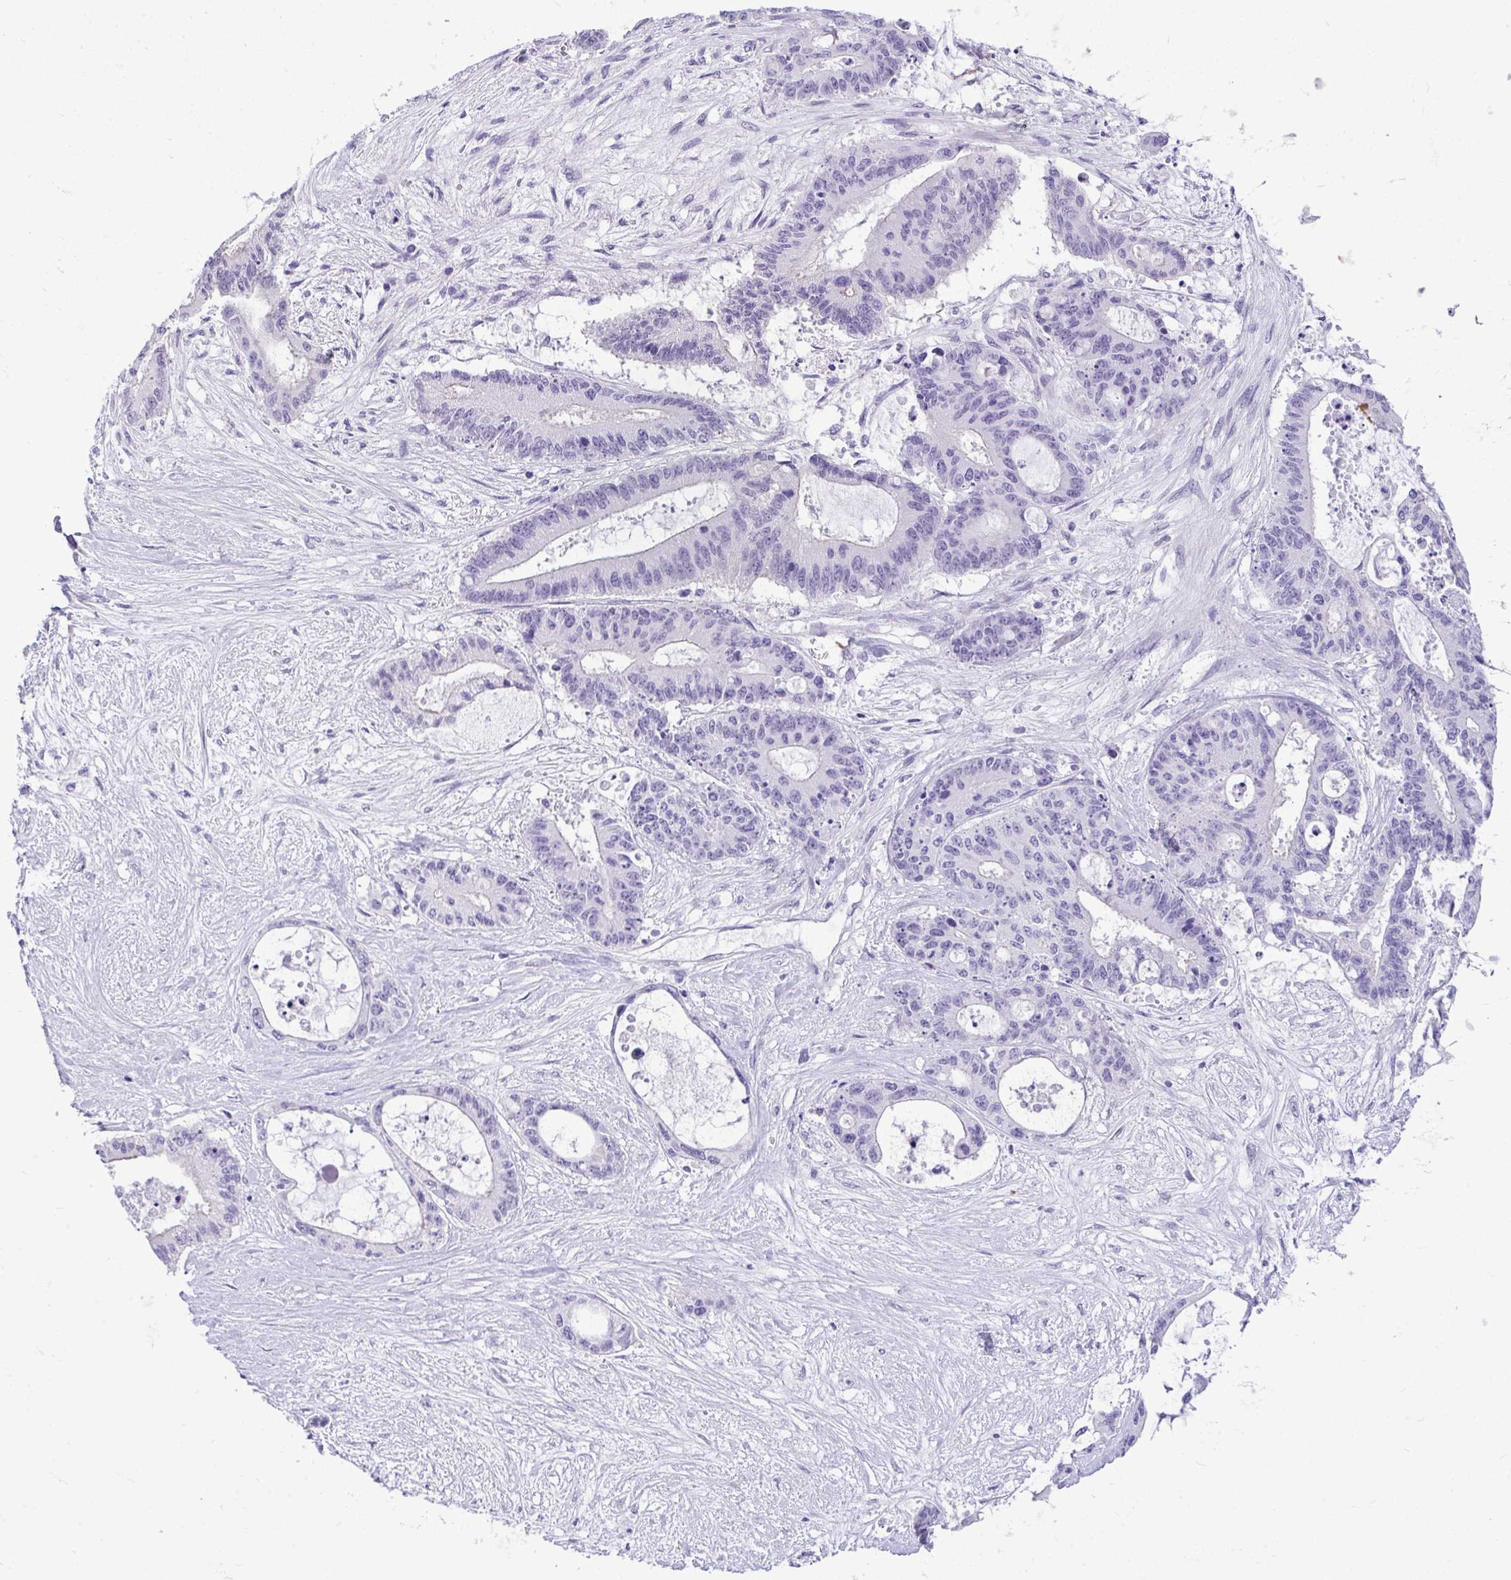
{"staining": {"intensity": "negative", "quantity": "none", "location": "none"}, "tissue": "liver cancer", "cell_type": "Tumor cells", "image_type": "cancer", "snomed": [{"axis": "morphology", "description": "Normal tissue, NOS"}, {"axis": "morphology", "description": "Cholangiocarcinoma"}, {"axis": "topography", "description": "Liver"}, {"axis": "topography", "description": "Peripheral nerve tissue"}], "caption": "Immunohistochemical staining of liver cancer (cholangiocarcinoma) demonstrates no significant staining in tumor cells.", "gene": "PRM2", "patient": {"sex": "female", "age": 73}}